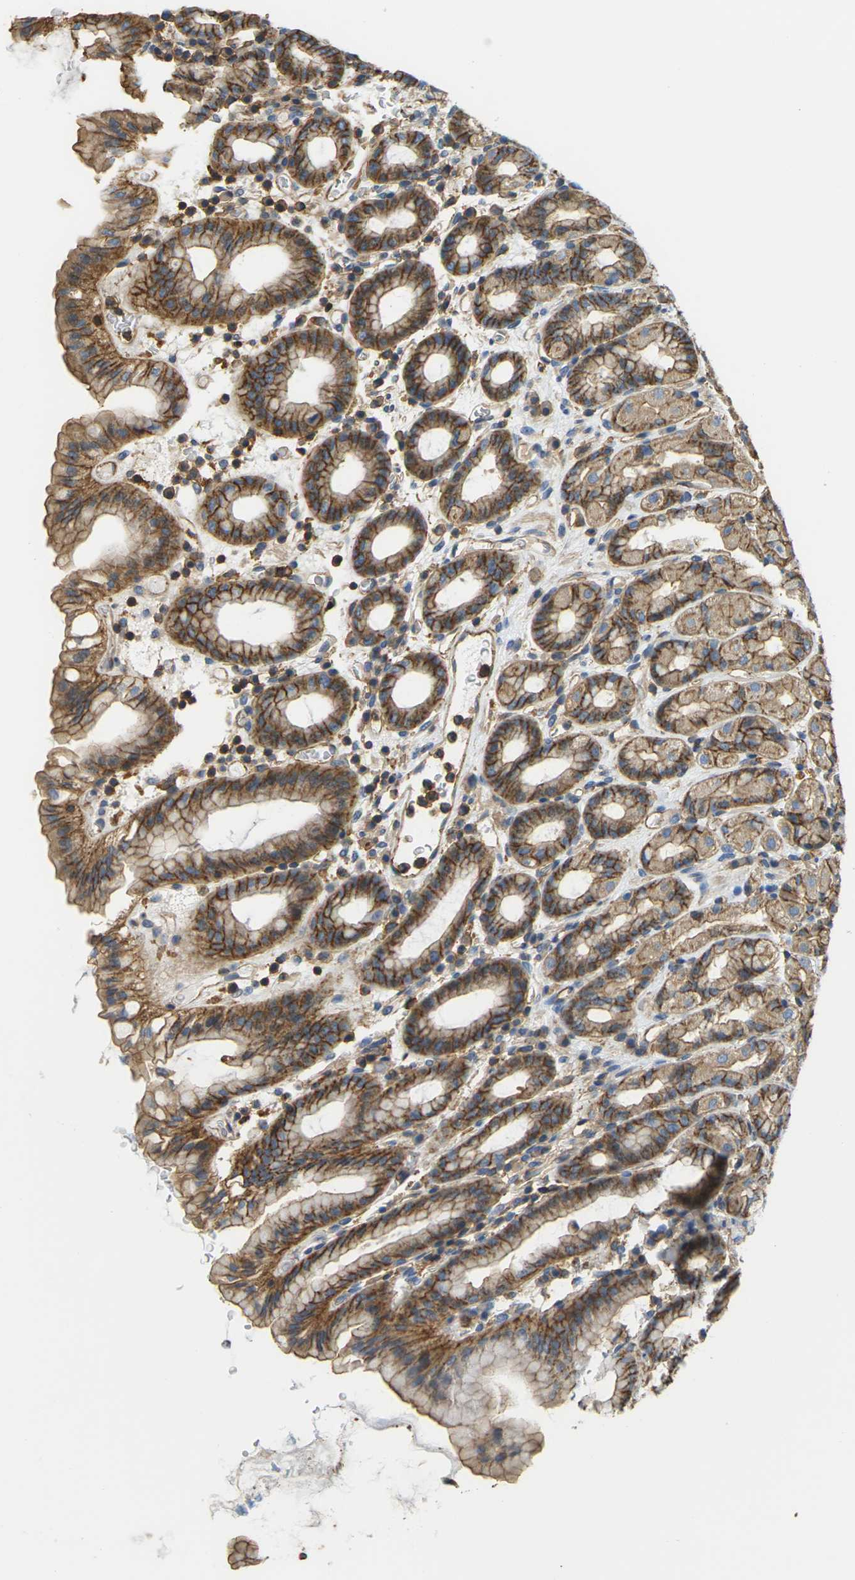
{"staining": {"intensity": "moderate", "quantity": ">75%", "location": "cytoplasmic/membranous"}, "tissue": "stomach", "cell_type": "Glandular cells", "image_type": "normal", "snomed": [{"axis": "morphology", "description": "Normal tissue, NOS"}, {"axis": "topography", "description": "Stomach, upper"}], "caption": "Immunohistochemical staining of unremarkable stomach shows >75% levels of moderate cytoplasmic/membranous protein expression in approximately >75% of glandular cells. The protein of interest is stained brown, and the nuclei are stained in blue (DAB IHC with brightfield microscopy, high magnification).", "gene": "IQGAP1", "patient": {"sex": "male", "age": 68}}